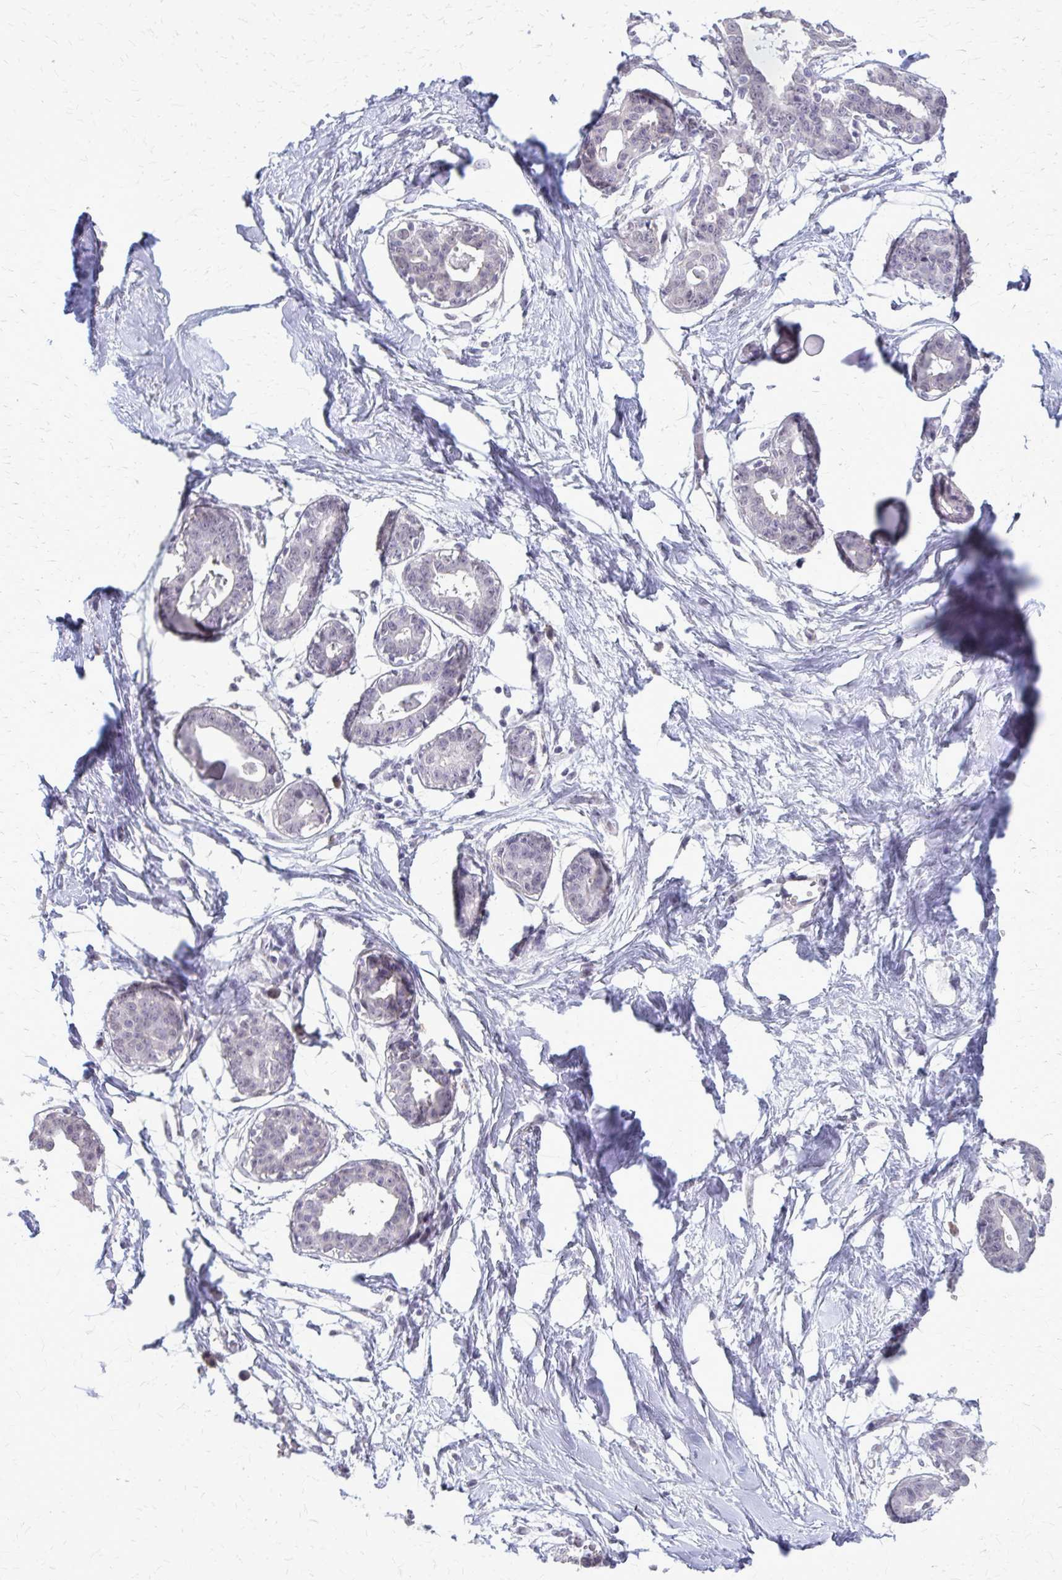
{"staining": {"intensity": "negative", "quantity": "none", "location": "none"}, "tissue": "breast", "cell_type": "Adipocytes", "image_type": "normal", "snomed": [{"axis": "morphology", "description": "Normal tissue, NOS"}, {"axis": "topography", "description": "Breast"}], "caption": "Immunohistochemistry of benign human breast shows no expression in adipocytes.", "gene": "PLCB1", "patient": {"sex": "female", "age": 45}}